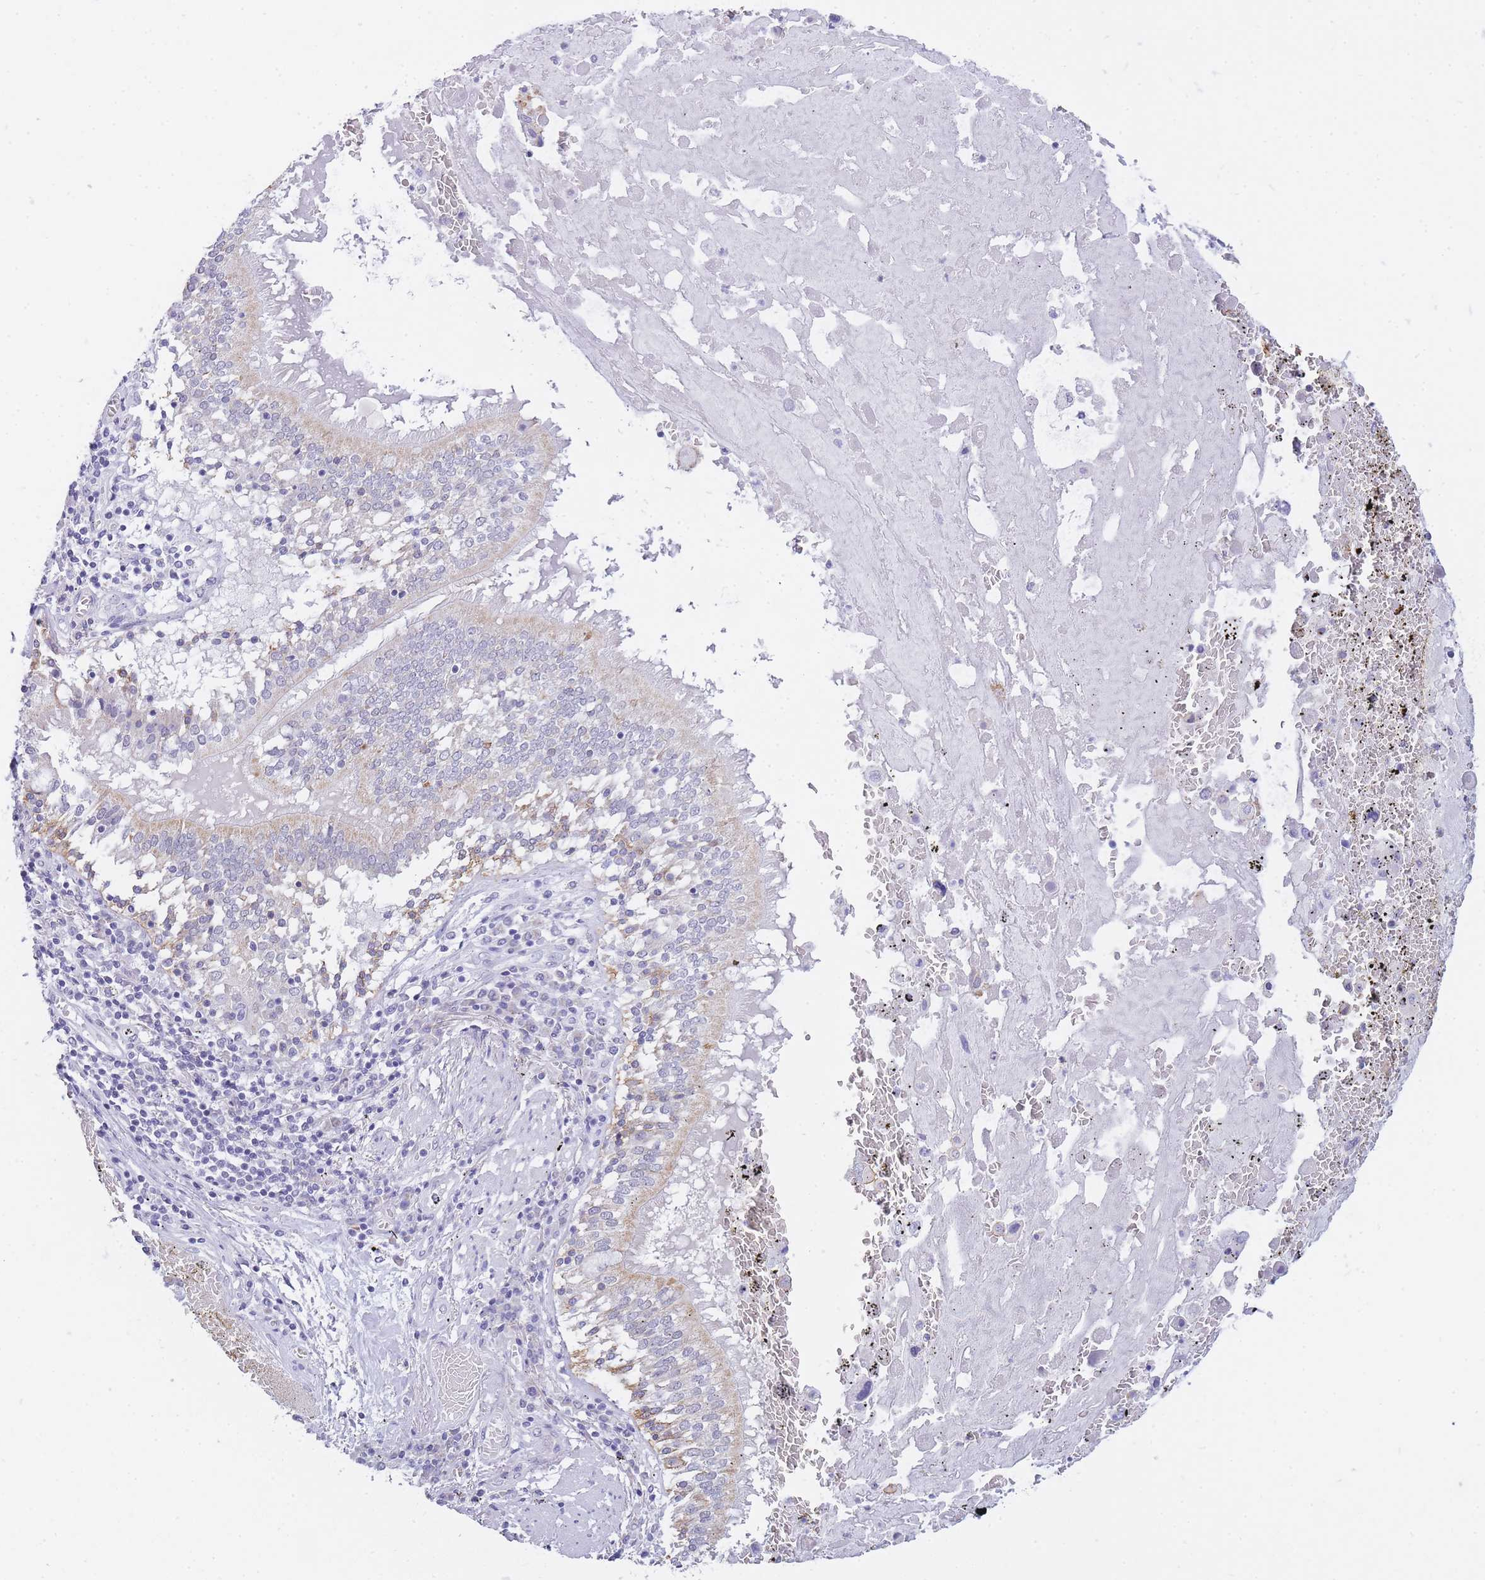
{"staining": {"intensity": "moderate", "quantity": "25%-75%", "location": "cytoplasmic/membranous"}, "tissue": "lung cancer", "cell_type": "Tumor cells", "image_type": "cancer", "snomed": [{"axis": "morphology", "description": "Squamous cell carcinoma, NOS"}, {"axis": "topography", "description": "Lung"}], "caption": "The image displays immunohistochemical staining of squamous cell carcinoma (lung). There is moderate cytoplasmic/membranous staining is identified in approximately 25%-75% of tumor cells.", "gene": "FRAT2", "patient": {"sex": "male", "age": 65}}